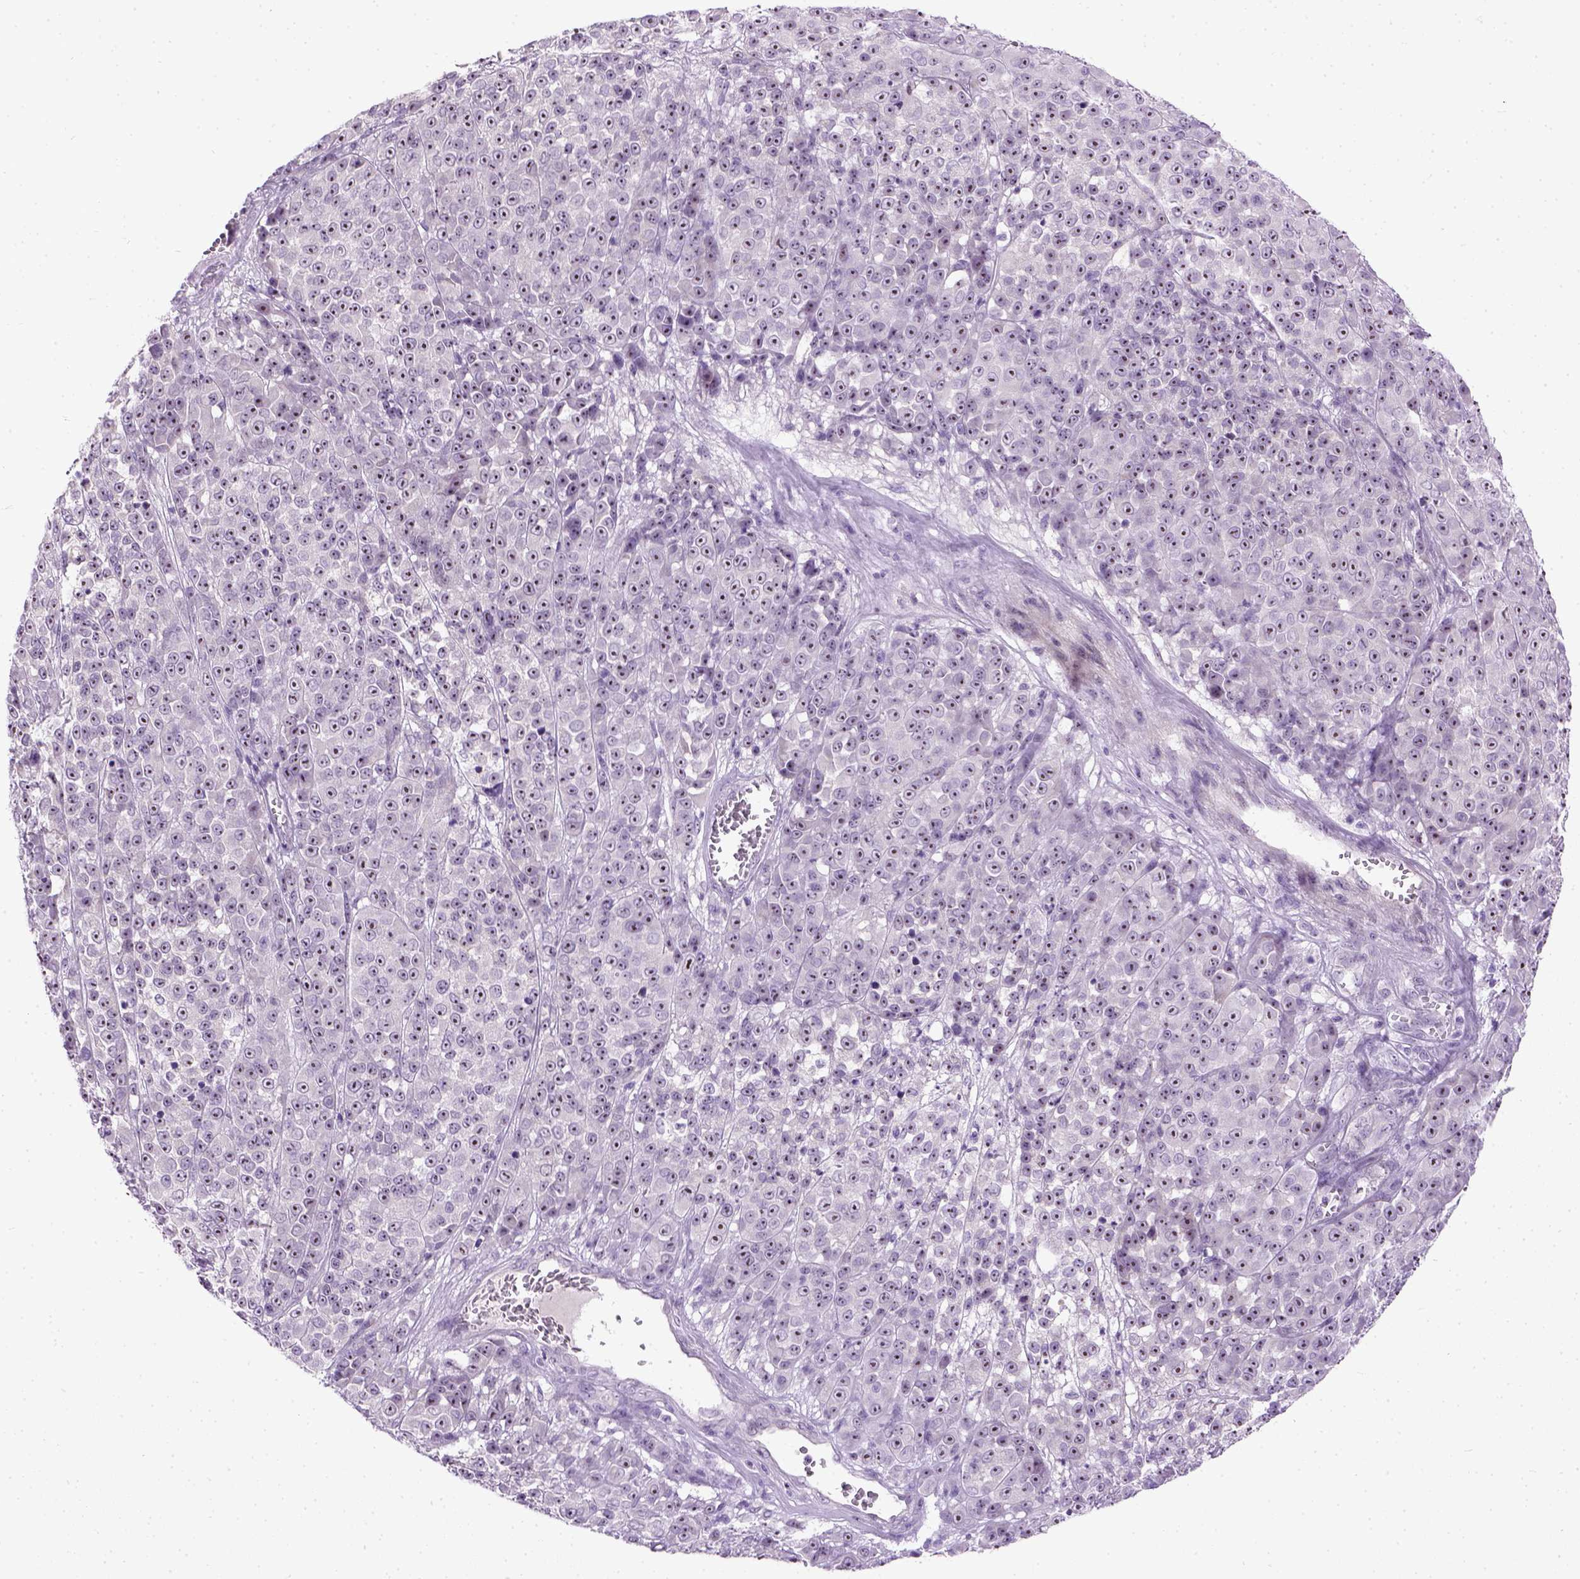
{"staining": {"intensity": "negative", "quantity": "none", "location": "none"}, "tissue": "melanoma", "cell_type": "Tumor cells", "image_type": "cancer", "snomed": [{"axis": "morphology", "description": "Malignant melanoma, NOS"}, {"axis": "topography", "description": "Skin"}, {"axis": "topography", "description": "Skin of back"}], "caption": "IHC micrograph of melanoma stained for a protein (brown), which demonstrates no positivity in tumor cells.", "gene": "MAPT", "patient": {"sex": "male", "age": 91}}